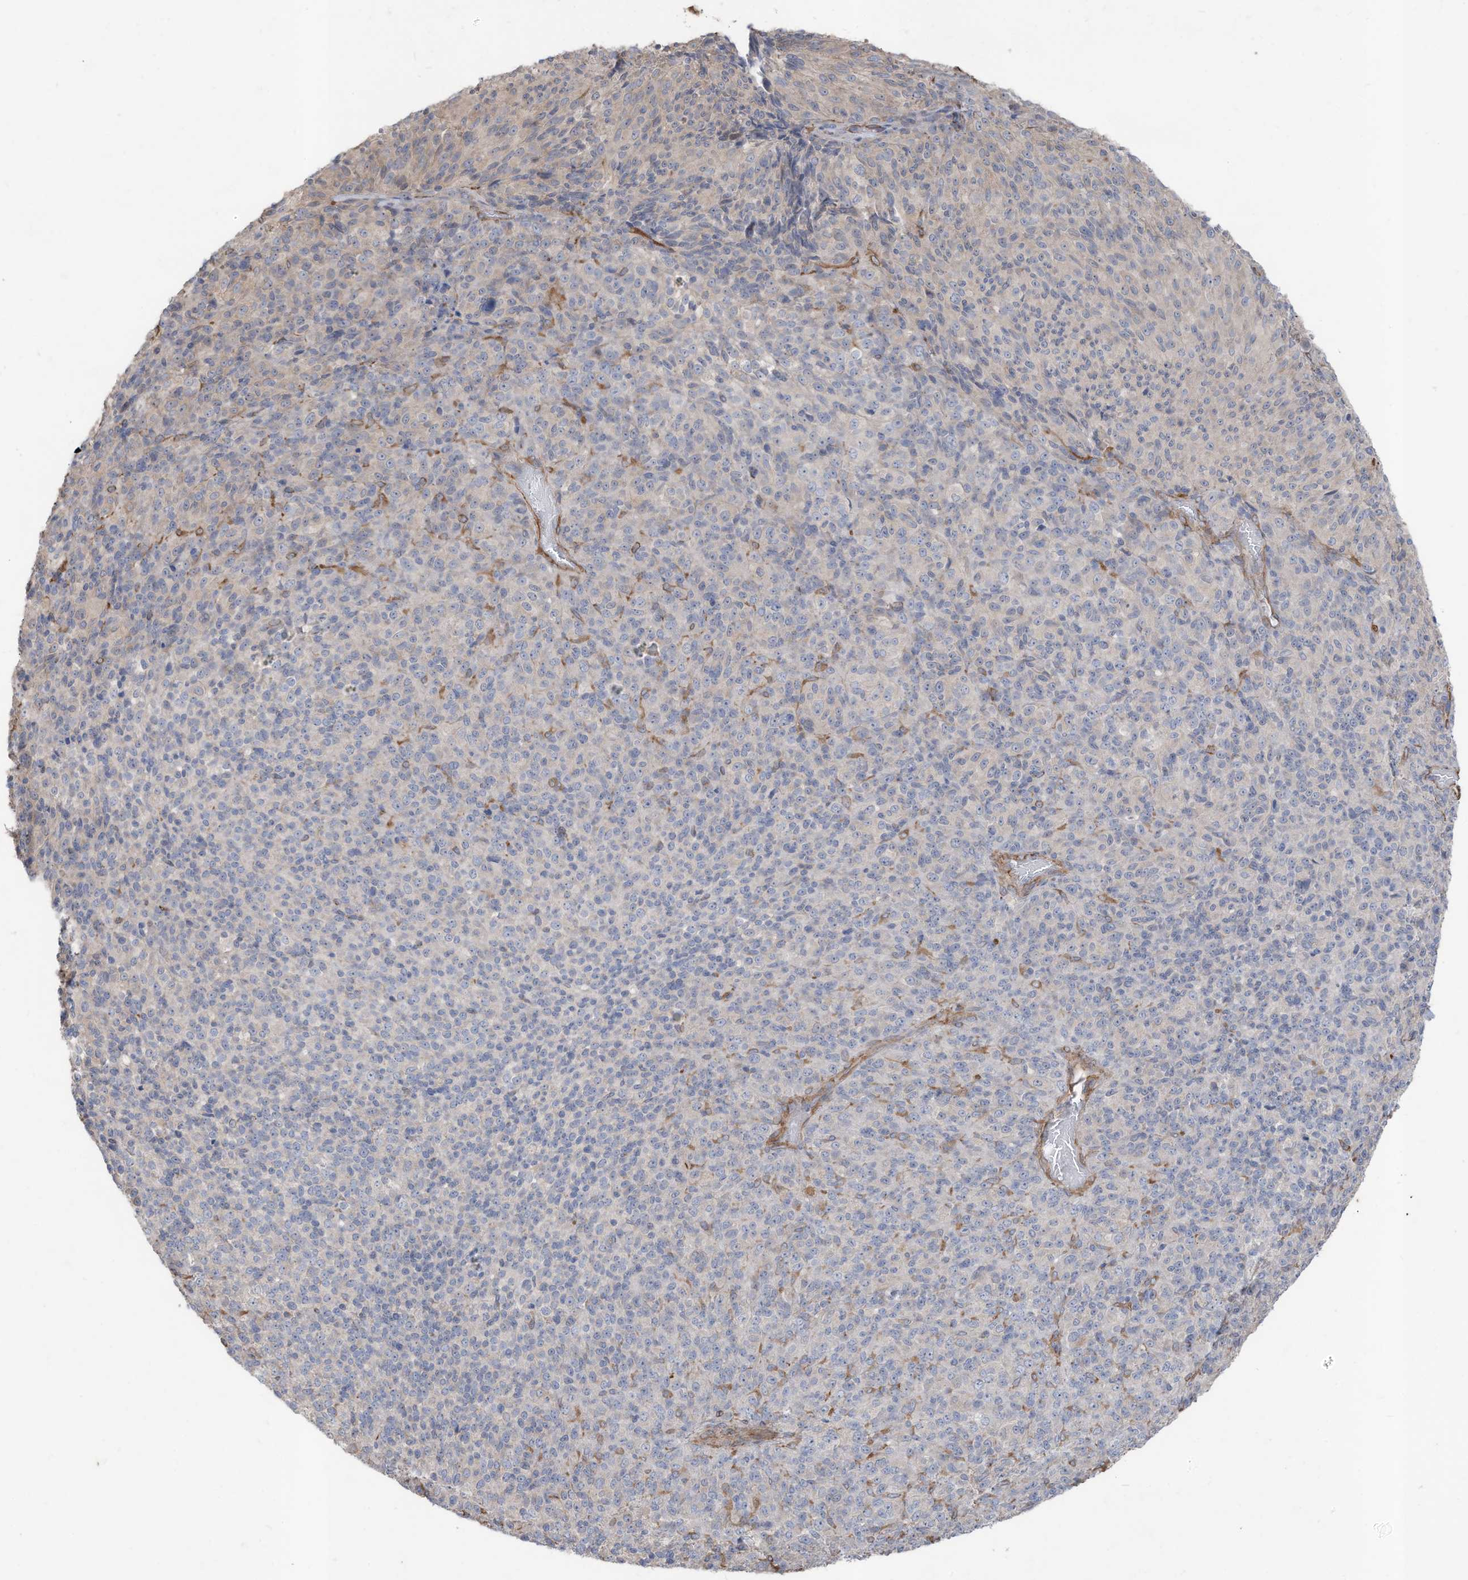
{"staining": {"intensity": "negative", "quantity": "none", "location": "none"}, "tissue": "melanoma", "cell_type": "Tumor cells", "image_type": "cancer", "snomed": [{"axis": "morphology", "description": "Malignant melanoma, Metastatic site"}, {"axis": "topography", "description": "Brain"}], "caption": "The immunohistochemistry histopathology image has no significant expression in tumor cells of malignant melanoma (metastatic site) tissue.", "gene": "SLC17A7", "patient": {"sex": "female", "age": 56}}